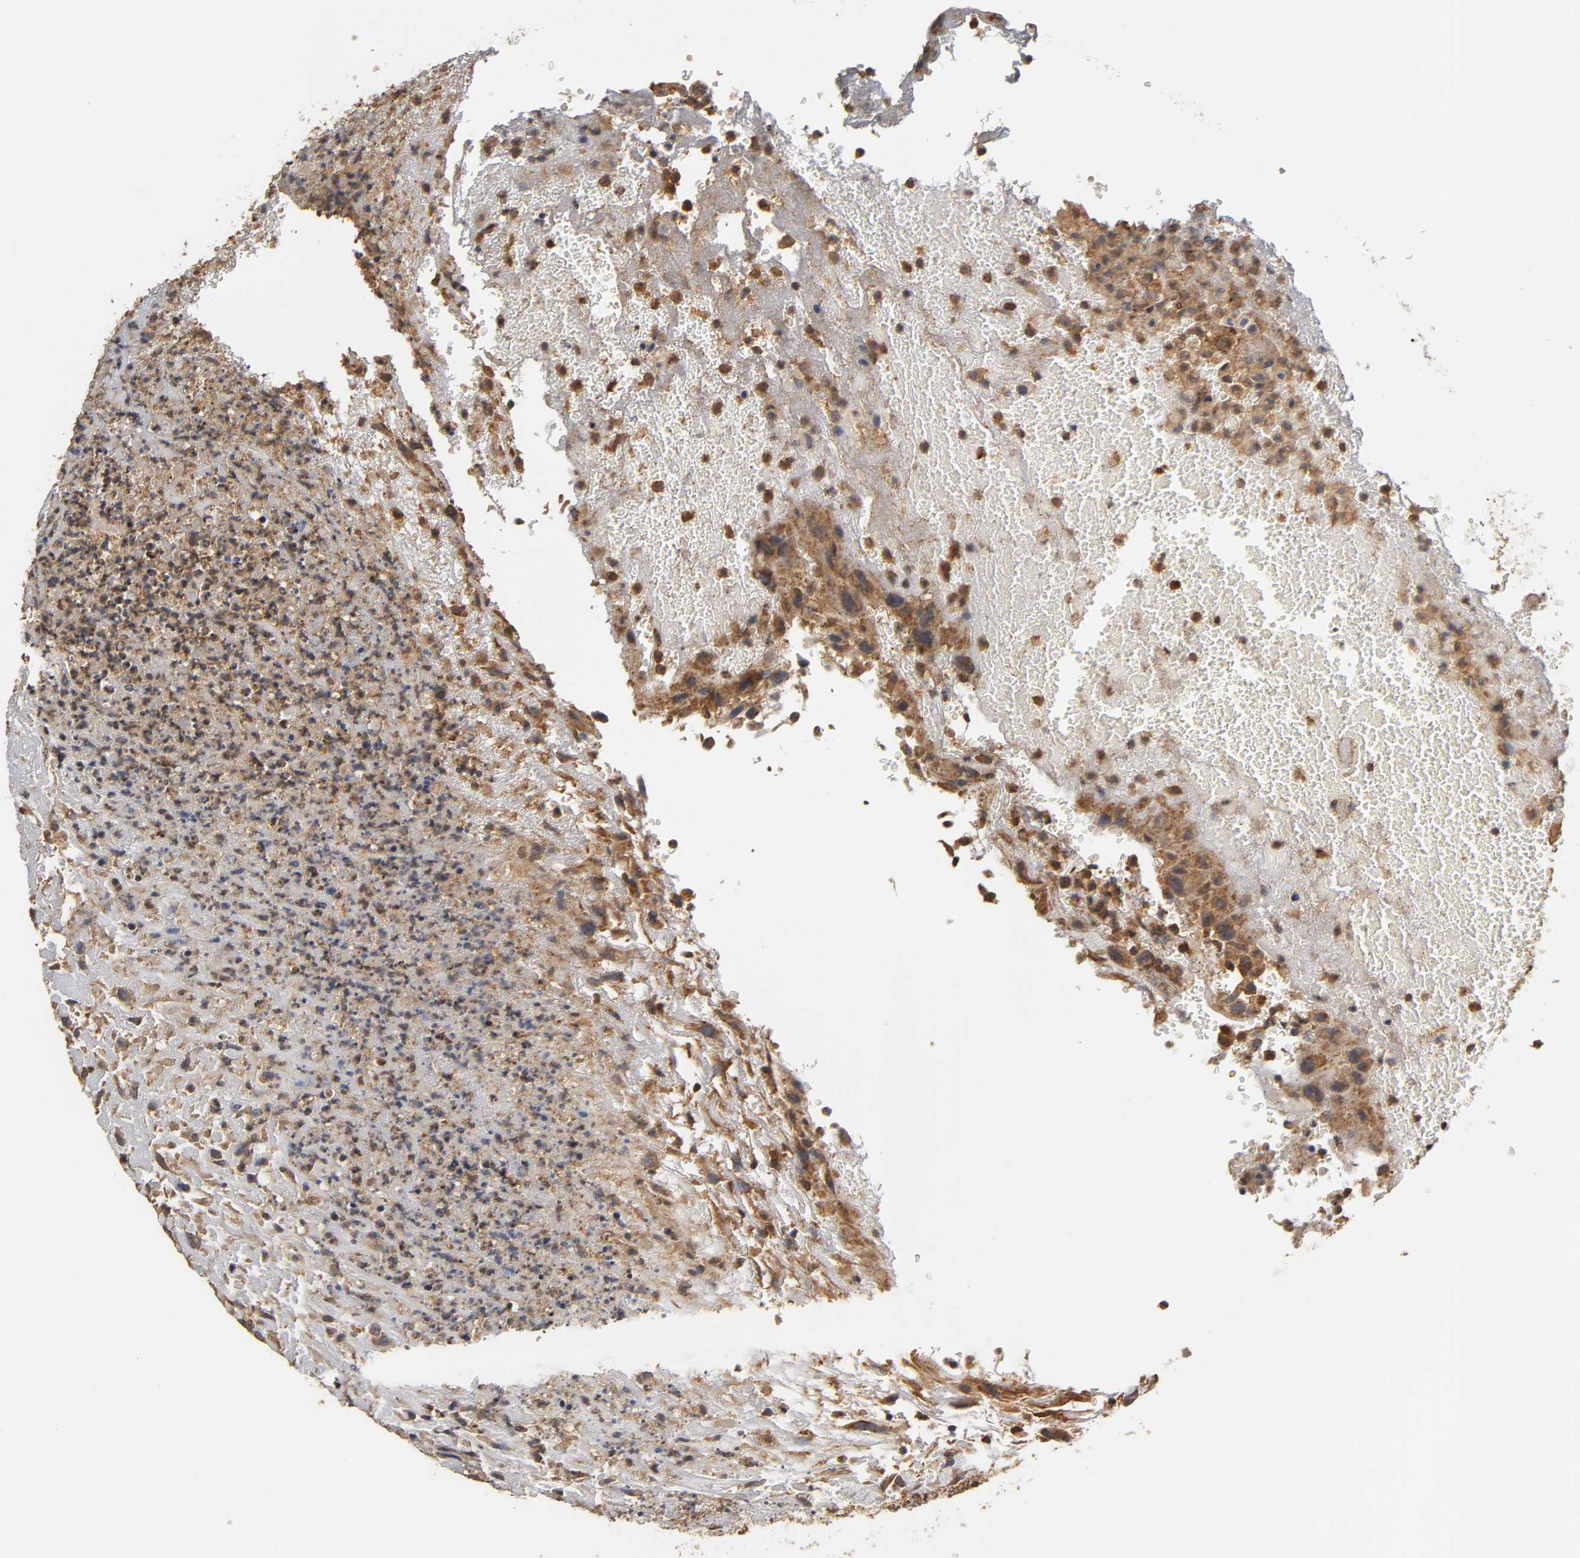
{"staining": {"intensity": "weak", "quantity": "25%-75%", "location": "cytoplasmic/membranous"}, "tissue": "urothelial cancer", "cell_type": "Tumor cells", "image_type": "cancer", "snomed": [{"axis": "morphology", "description": "Urothelial carcinoma, High grade"}, {"axis": "topography", "description": "Urinary bladder"}], "caption": "The image shows staining of urothelial carcinoma (high-grade), revealing weak cytoplasmic/membranous protein positivity (brown color) within tumor cells.", "gene": "PKN1", "patient": {"sex": "male", "age": 66}}